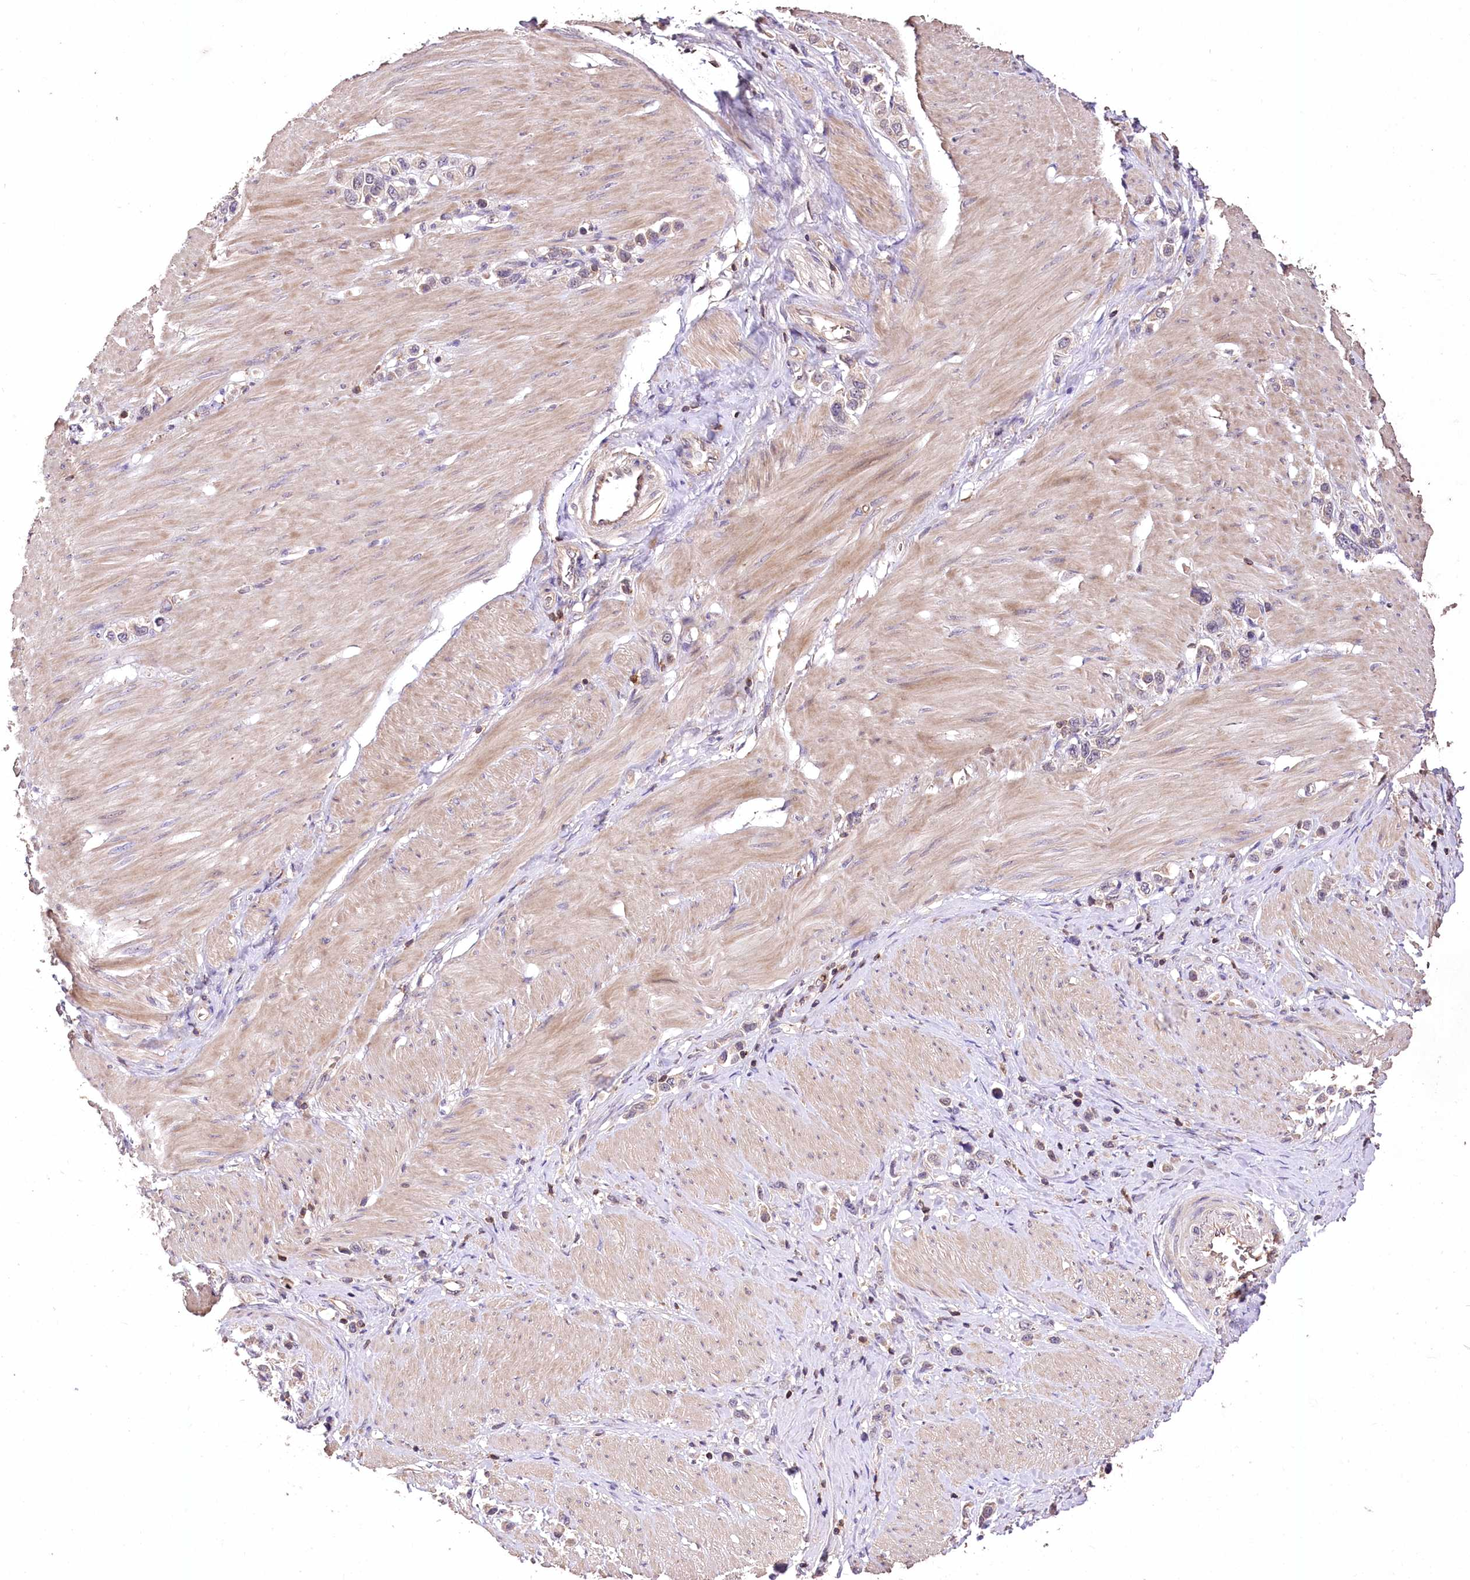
{"staining": {"intensity": "weak", "quantity": "25%-75%", "location": "cytoplasmic/membranous"}, "tissue": "stomach cancer", "cell_type": "Tumor cells", "image_type": "cancer", "snomed": [{"axis": "morphology", "description": "Normal tissue, NOS"}, {"axis": "morphology", "description": "Adenocarcinoma, NOS"}, {"axis": "topography", "description": "Stomach, upper"}, {"axis": "topography", "description": "Stomach"}], "caption": "Stomach cancer (adenocarcinoma) stained with immunohistochemistry shows weak cytoplasmic/membranous expression in about 25%-75% of tumor cells.", "gene": "SERGEF", "patient": {"sex": "female", "age": 65}}